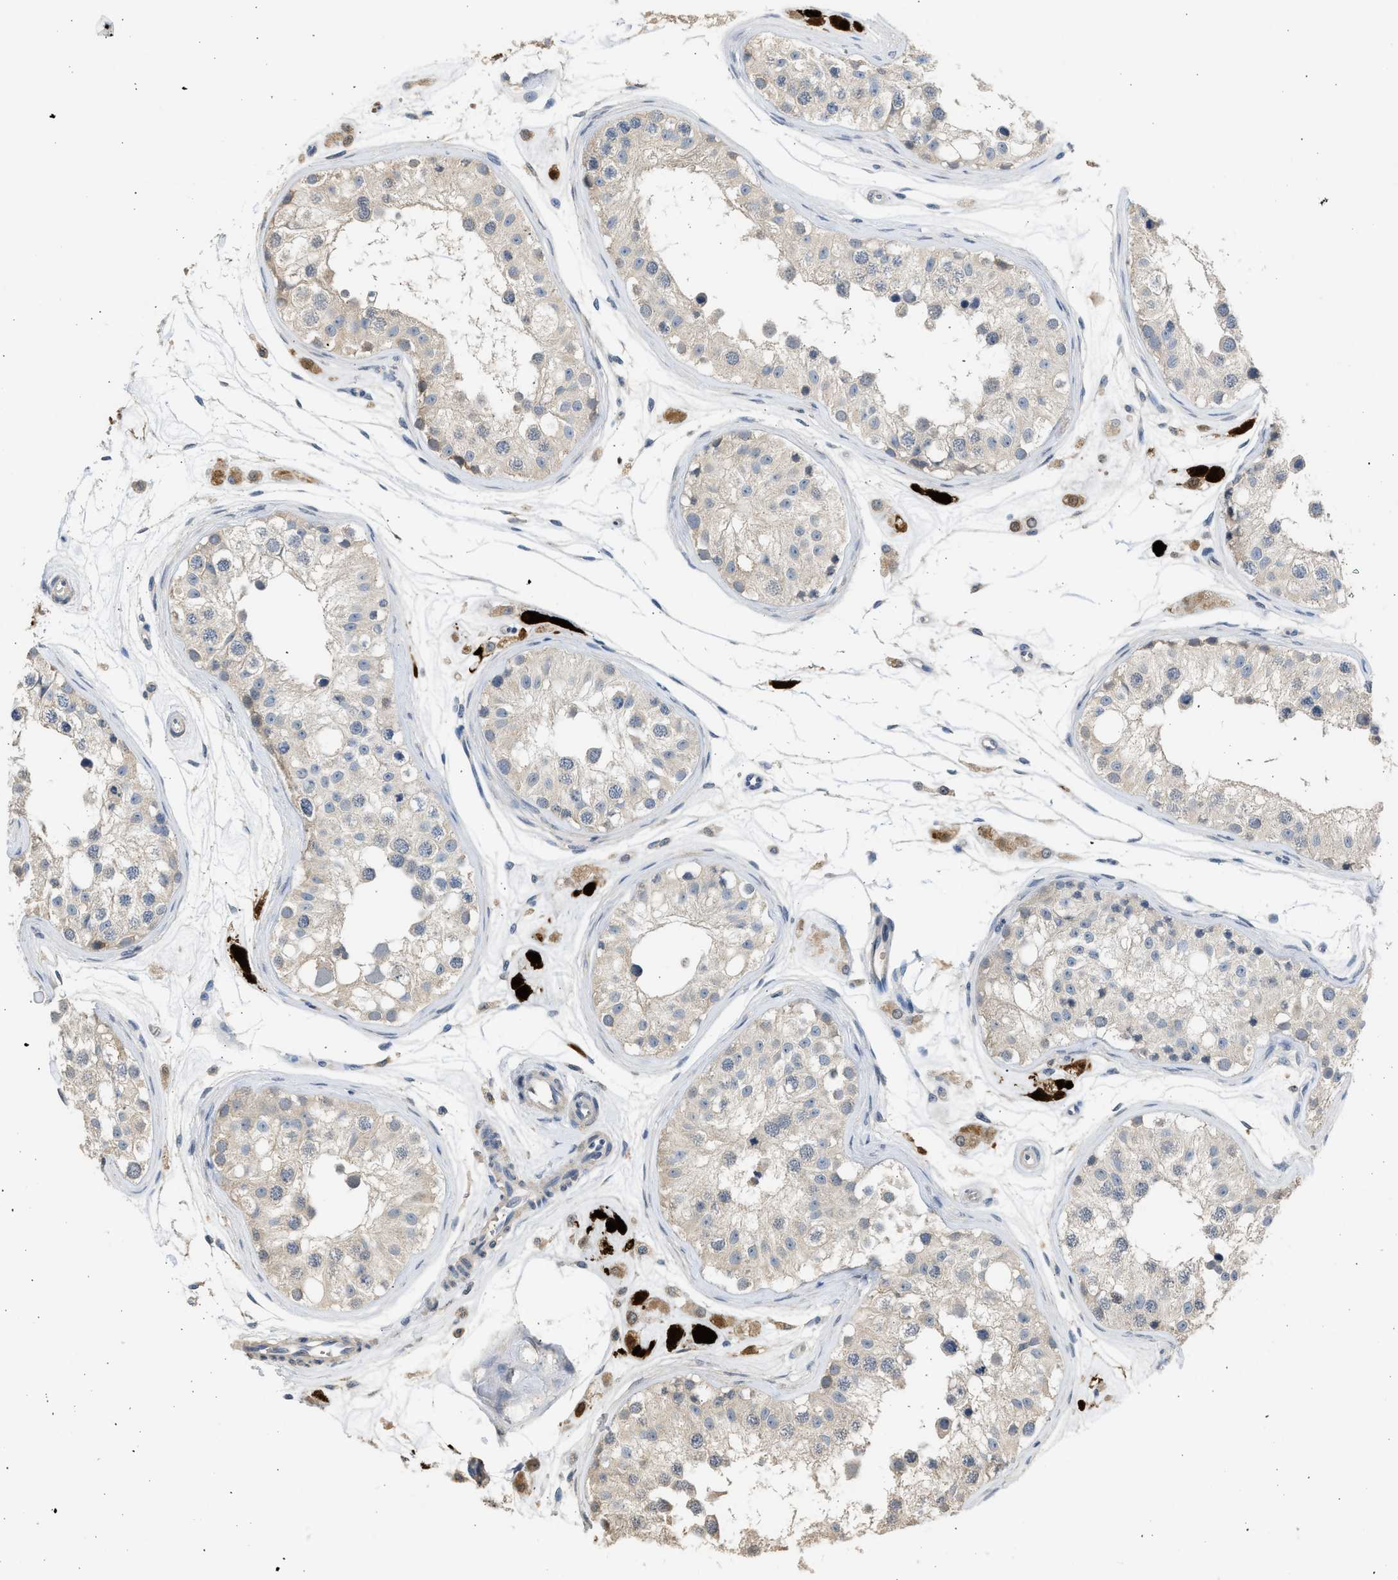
{"staining": {"intensity": "weak", "quantity": "25%-75%", "location": "cytoplasmic/membranous"}, "tissue": "testis", "cell_type": "Cells in seminiferous ducts", "image_type": "normal", "snomed": [{"axis": "morphology", "description": "Normal tissue, NOS"}, {"axis": "morphology", "description": "Adenocarcinoma, metastatic, NOS"}, {"axis": "topography", "description": "Testis"}], "caption": "Immunohistochemistry (DAB) staining of normal human testis reveals weak cytoplasmic/membranous protein expression in about 25%-75% of cells in seminiferous ducts.", "gene": "SULT2A1", "patient": {"sex": "male", "age": 26}}